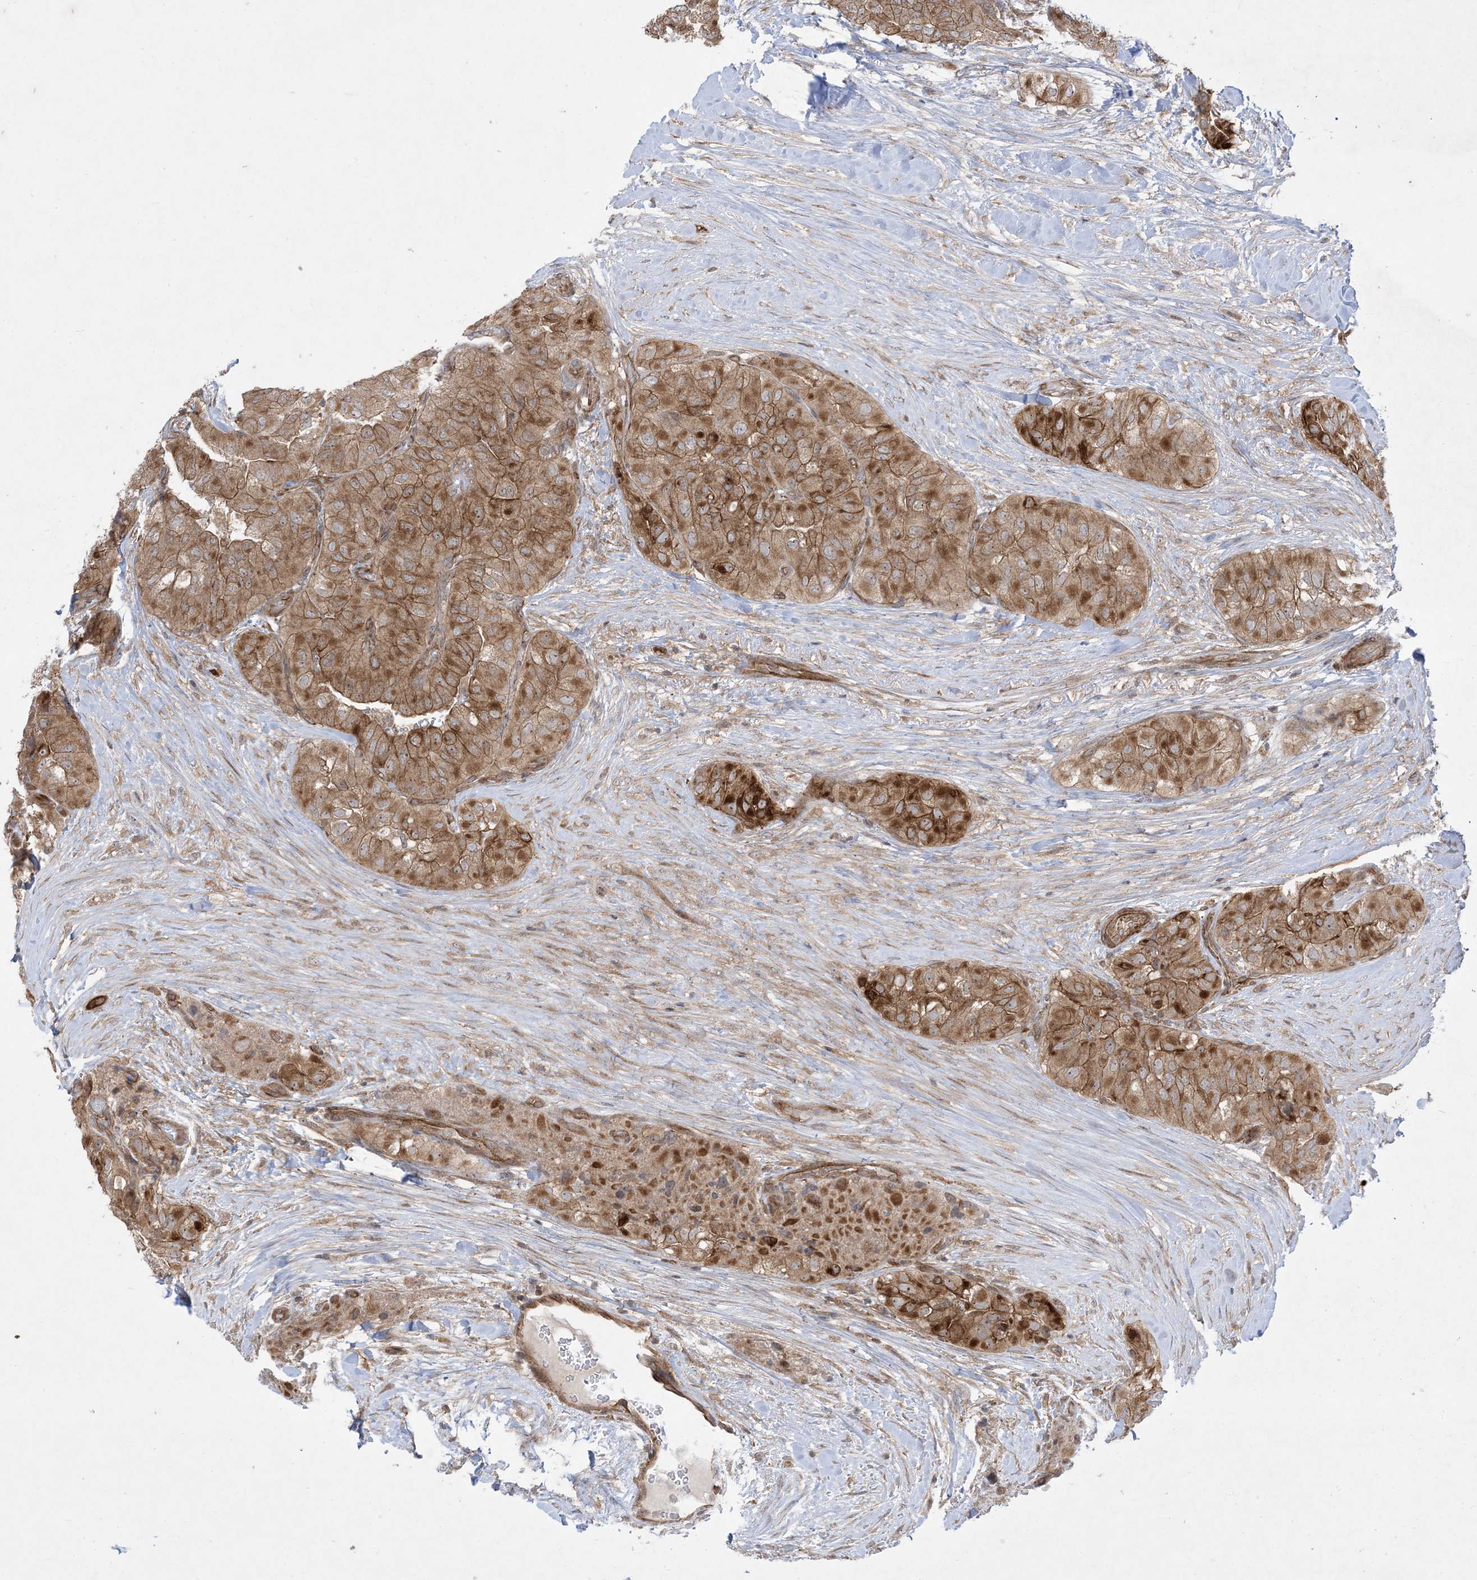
{"staining": {"intensity": "moderate", "quantity": ">75%", "location": "cytoplasmic/membranous,nuclear"}, "tissue": "thyroid cancer", "cell_type": "Tumor cells", "image_type": "cancer", "snomed": [{"axis": "morphology", "description": "Papillary adenocarcinoma, NOS"}, {"axis": "topography", "description": "Thyroid gland"}], "caption": "A histopathology image showing moderate cytoplasmic/membranous and nuclear positivity in approximately >75% of tumor cells in thyroid cancer (papillary adenocarcinoma), as visualized by brown immunohistochemical staining.", "gene": "SOGA3", "patient": {"sex": "female", "age": 59}}